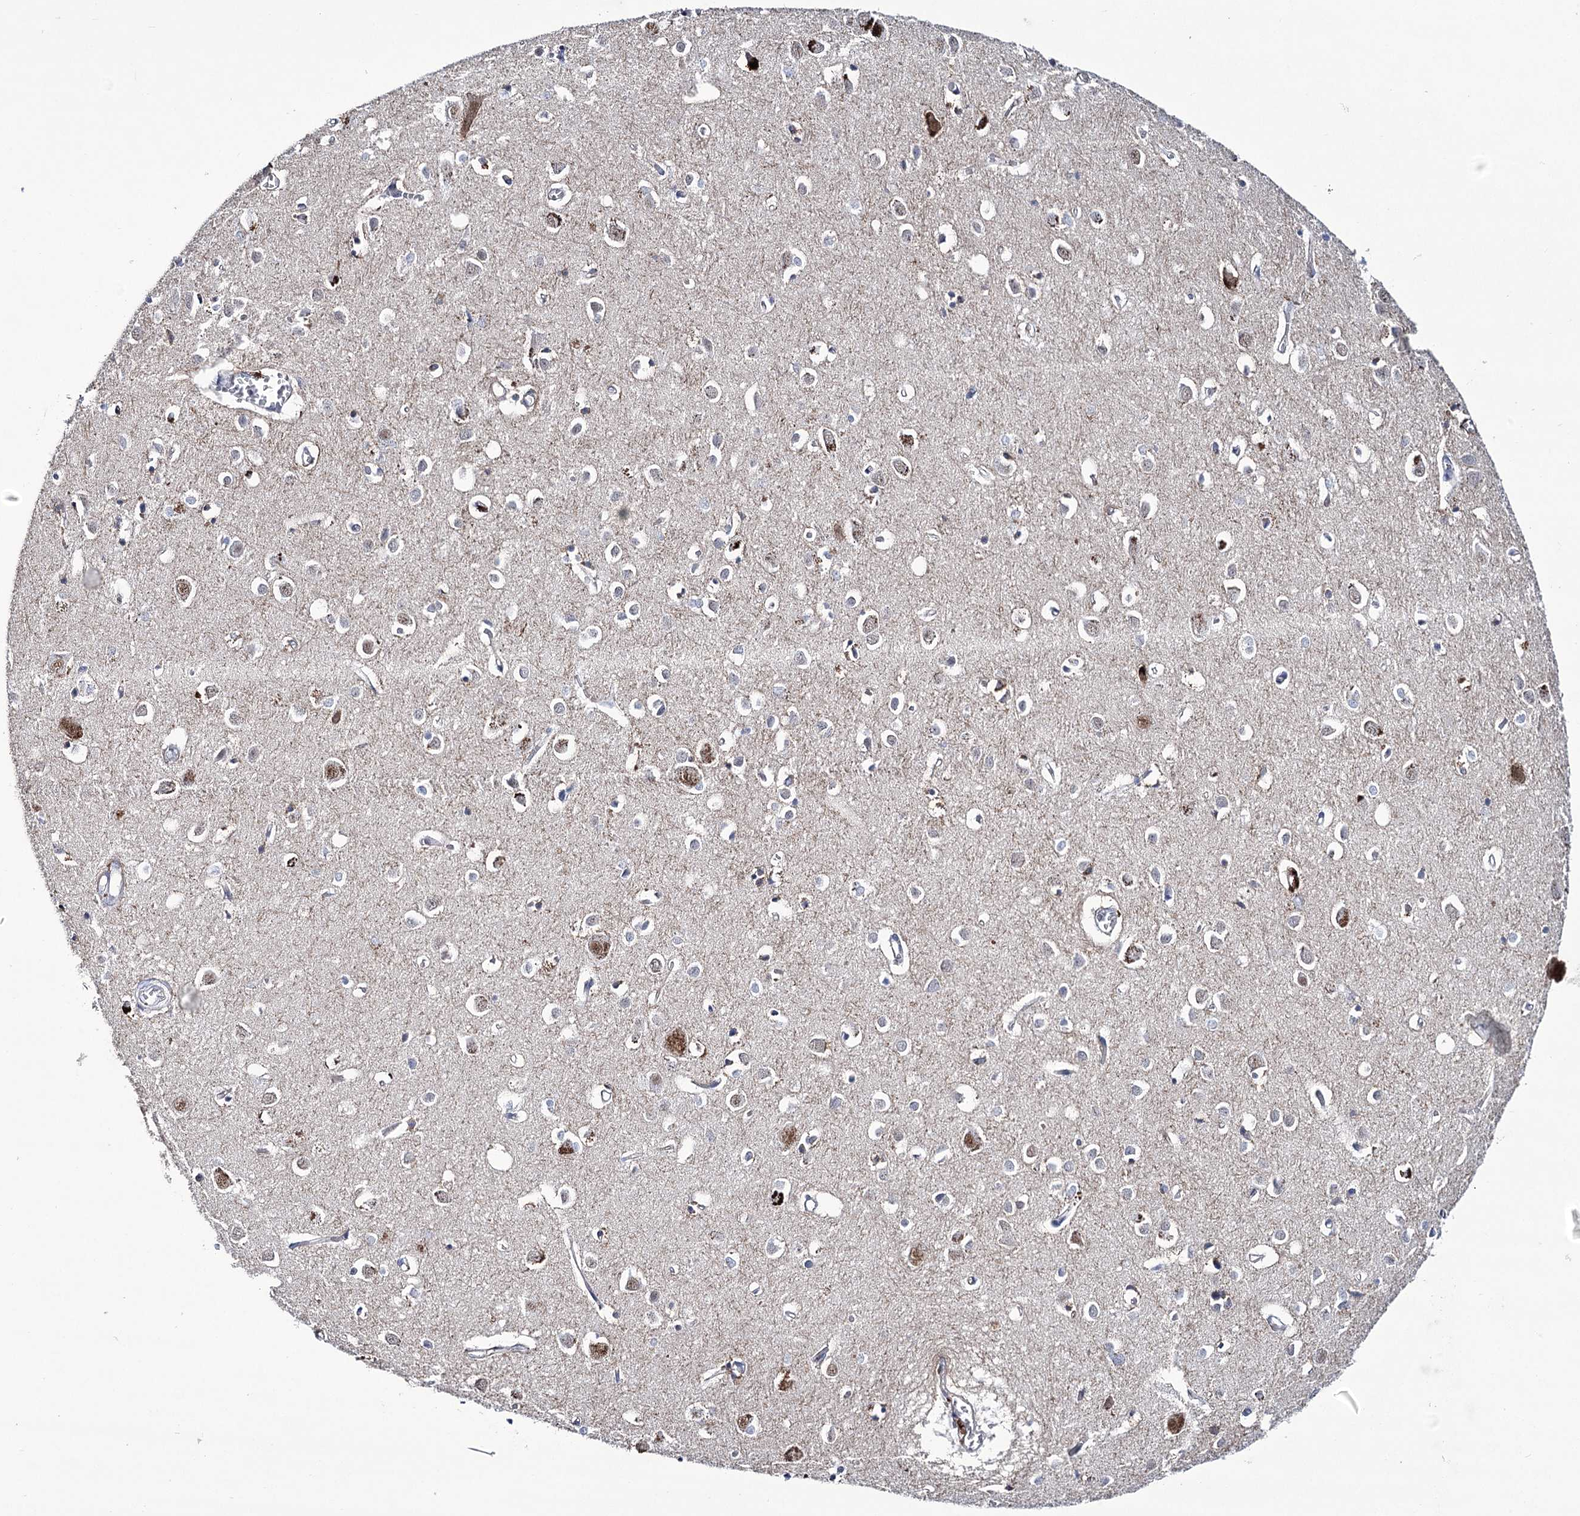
{"staining": {"intensity": "negative", "quantity": "none", "location": "none"}, "tissue": "cerebral cortex", "cell_type": "Endothelial cells", "image_type": "normal", "snomed": [{"axis": "morphology", "description": "Normal tissue, NOS"}, {"axis": "topography", "description": "Cerebral cortex"}], "caption": "An IHC photomicrograph of unremarkable cerebral cortex is shown. There is no staining in endothelial cells of cerebral cortex. (DAB (3,3'-diaminobenzidine) IHC visualized using brightfield microscopy, high magnification).", "gene": "CEP164", "patient": {"sex": "female", "age": 64}}